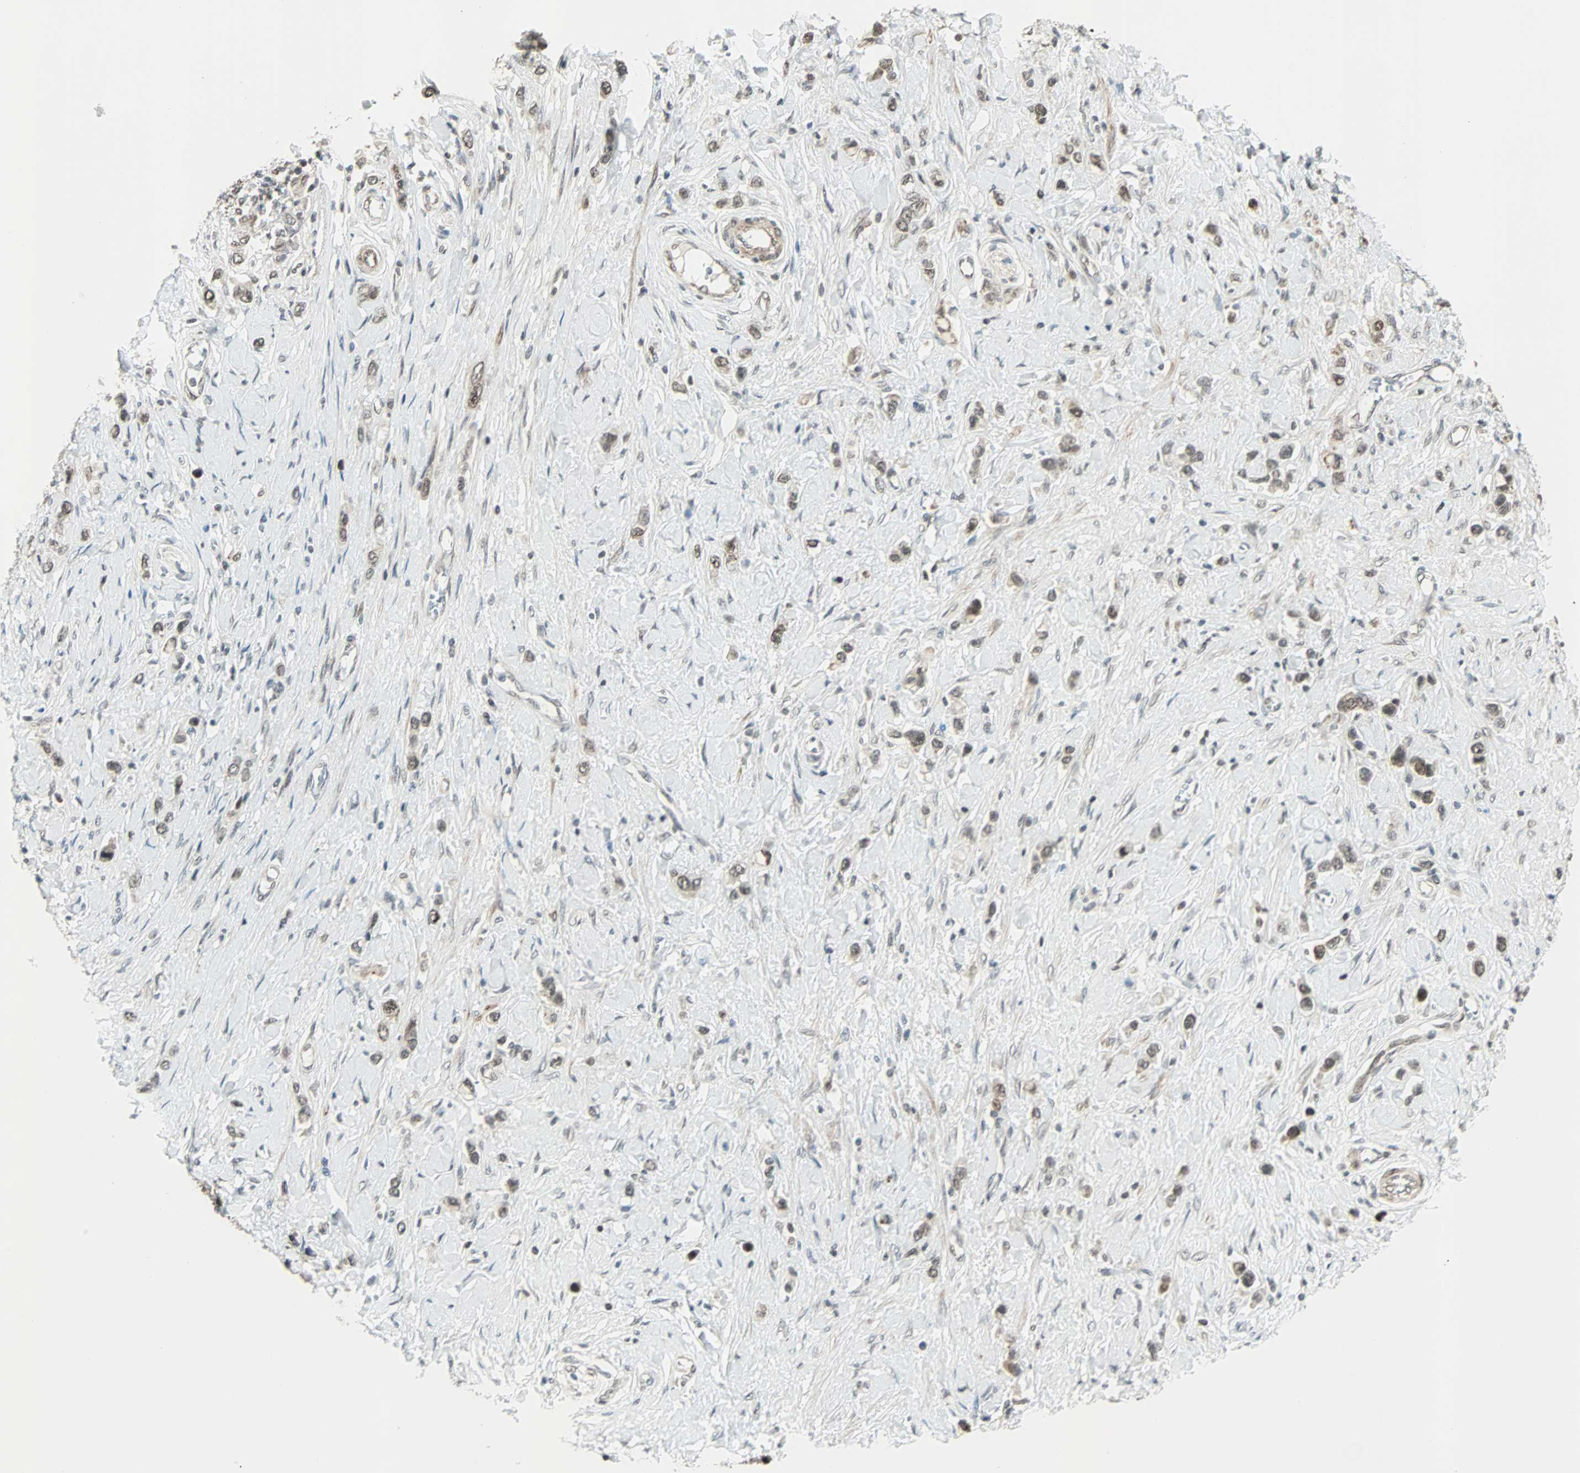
{"staining": {"intensity": "weak", "quantity": ">75%", "location": "nuclear"}, "tissue": "stomach cancer", "cell_type": "Tumor cells", "image_type": "cancer", "snomed": [{"axis": "morphology", "description": "Normal tissue, NOS"}, {"axis": "morphology", "description": "Adenocarcinoma, NOS"}, {"axis": "topography", "description": "Stomach, upper"}, {"axis": "topography", "description": "Stomach"}], "caption": "The micrograph reveals a brown stain indicating the presence of a protein in the nuclear of tumor cells in adenocarcinoma (stomach). The staining is performed using DAB (3,3'-diaminobenzidine) brown chromogen to label protein expression. The nuclei are counter-stained blue using hematoxylin.", "gene": "CBX4", "patient": {"sex": "female", "age": 65}}